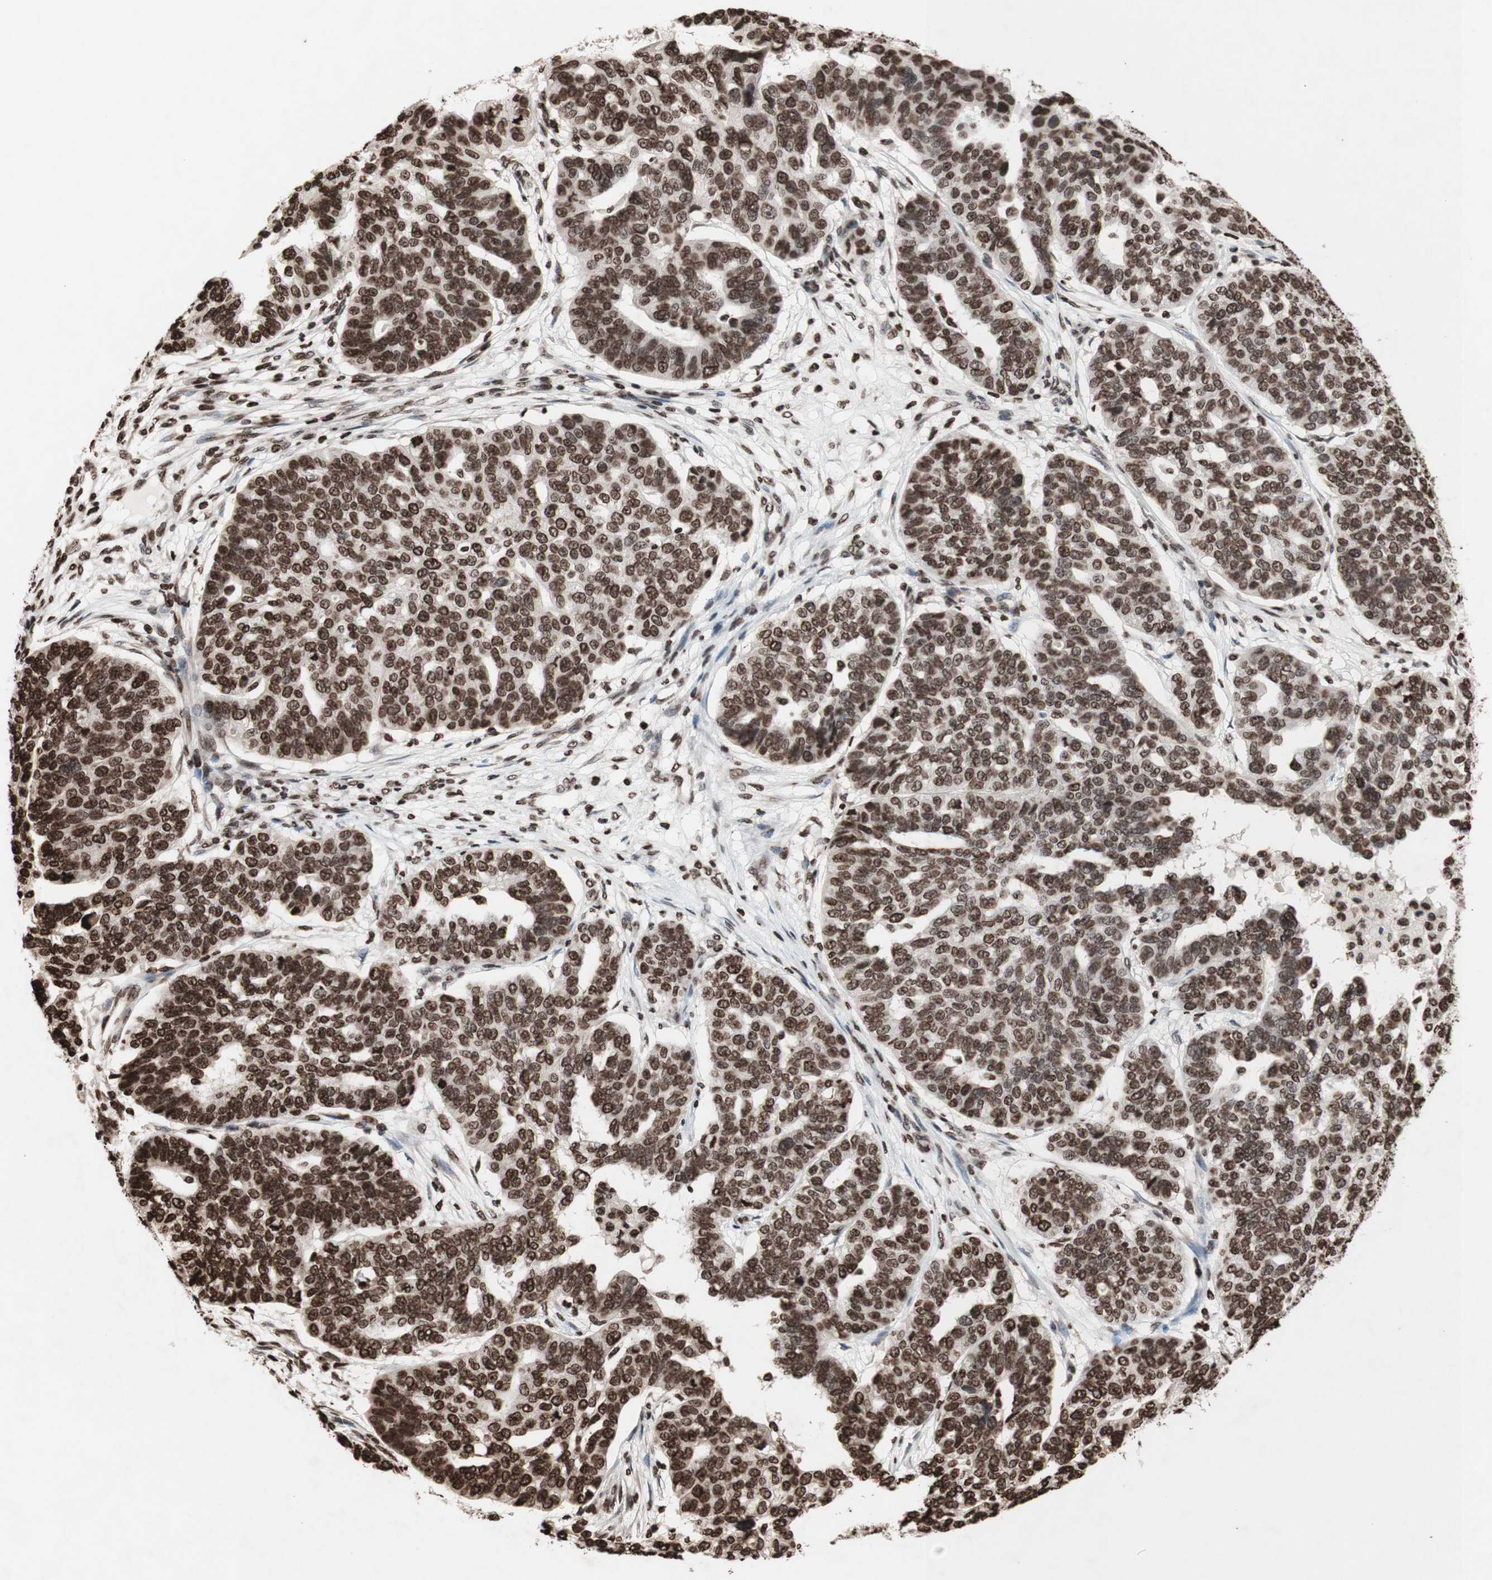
{"staining": {"intensity": "strong", "quantity": ">75%", "location": "nuclear"}, "tissue": "ovarian cancer", "cell_type": "Tumor cells", "image_type": "cancer", "snomed": [{"axis": "morphology", "description": "Cystadenocarcinoma, serous, NOS"}, {"axis": "topography", "description": "Ovary"}], "caption": "Immunohistochemical staining of human ovarian cancer (serous cystadenocarcinoma) exhibits high levels of strong nuclear protein positivity in approximately >75% of tumor cells.", "gene": "NCOA3", "patient": {"sex": "female", "age": 59}}